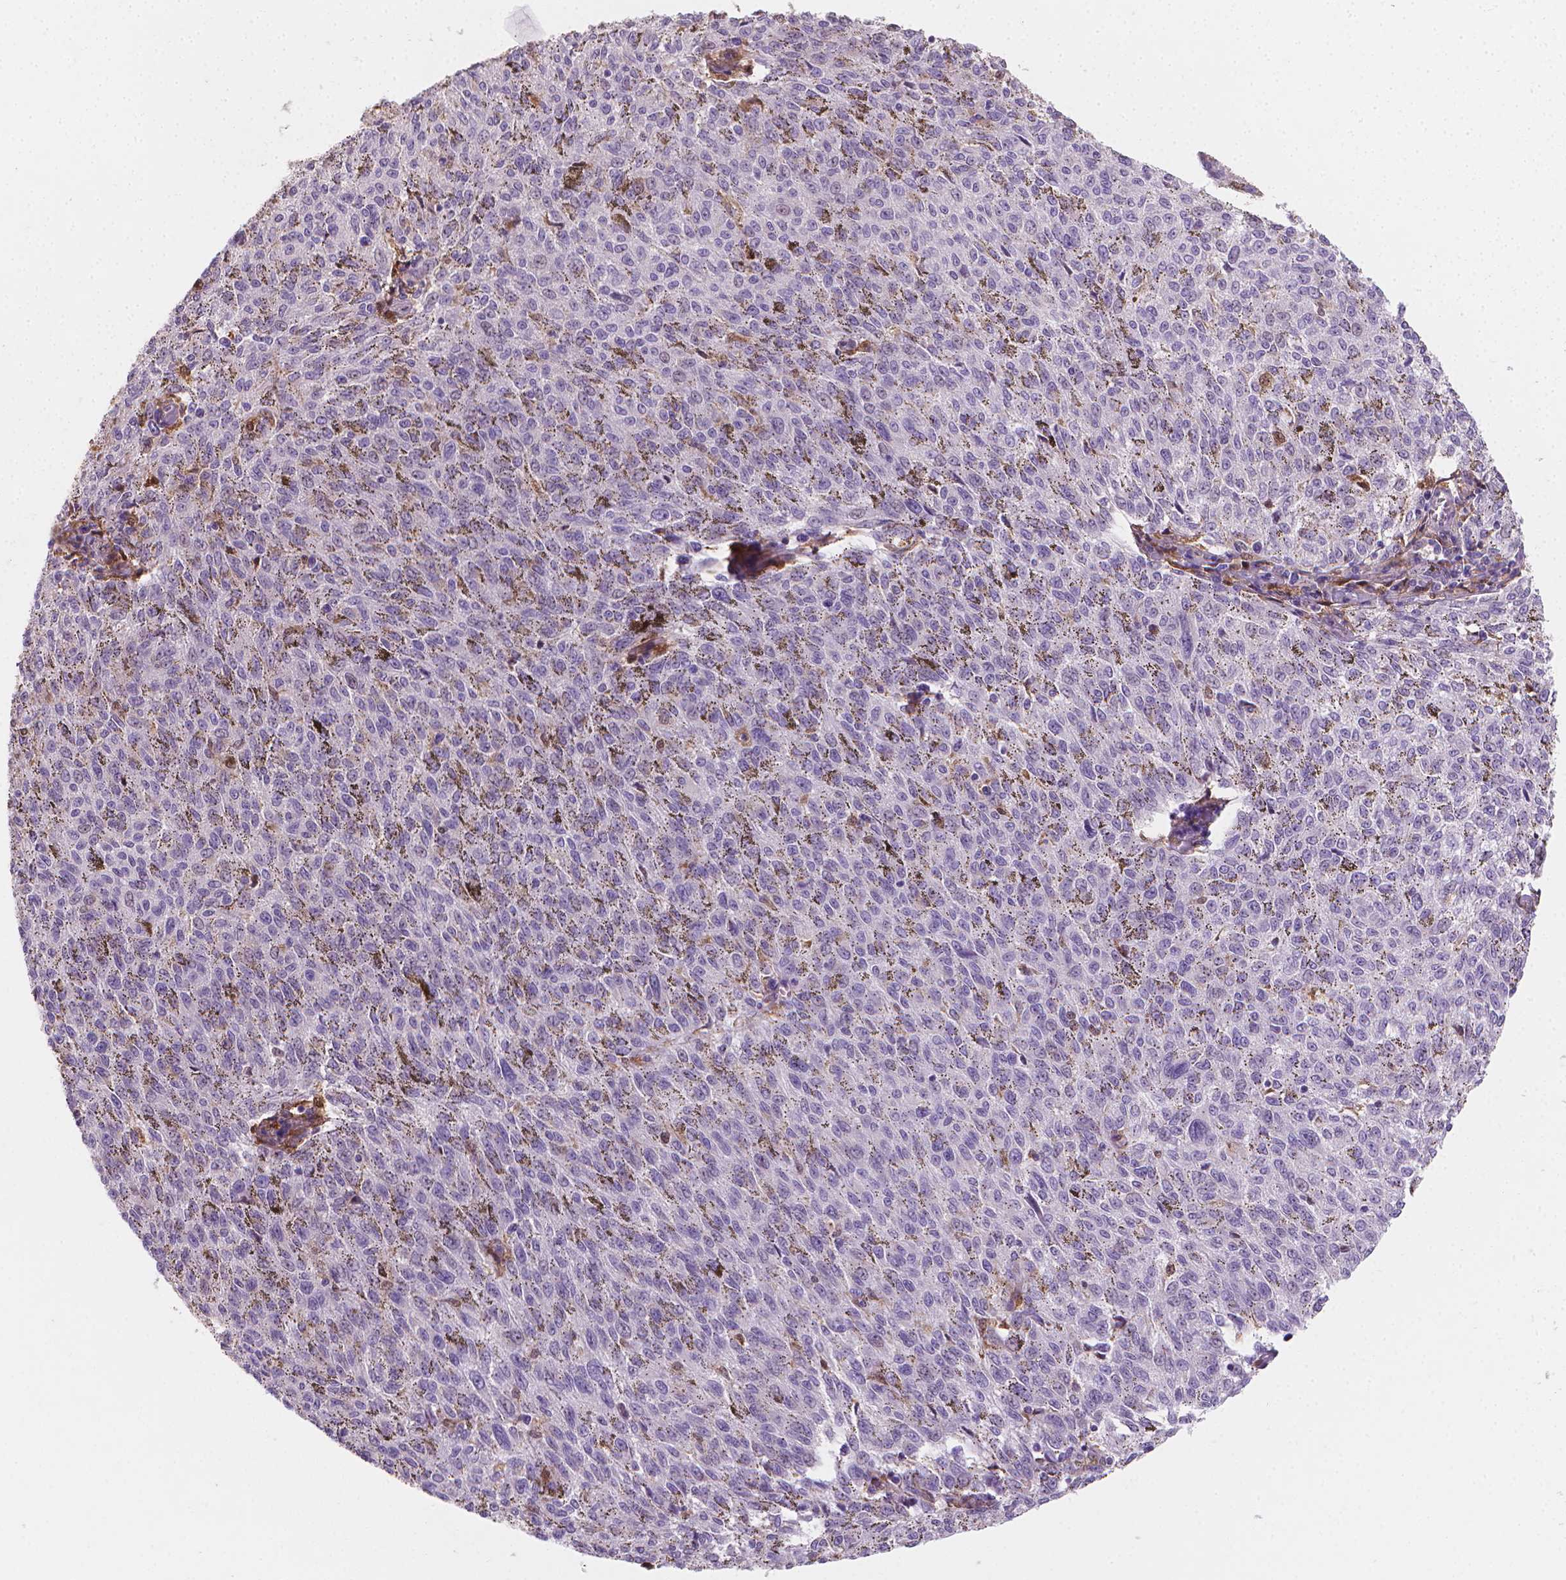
{"staining": {"intensity": "negative", "quantity": "none", "location": "none"}, "tissue": "melanoma", "cell_type": "Tumor cells", "image_type": "cancer", "snomed": [{"axis": "morphology", "description": "Malignant melanoma, NOS"}, {"axis": "topography", "description": "Skin"}], "caption": "This is an IHC photomicrograph of malignant melanoma. There is no positivity in tumor cells.", "gene": "TNFAIP2", "patient": {"sex": "female", "age": 72}}